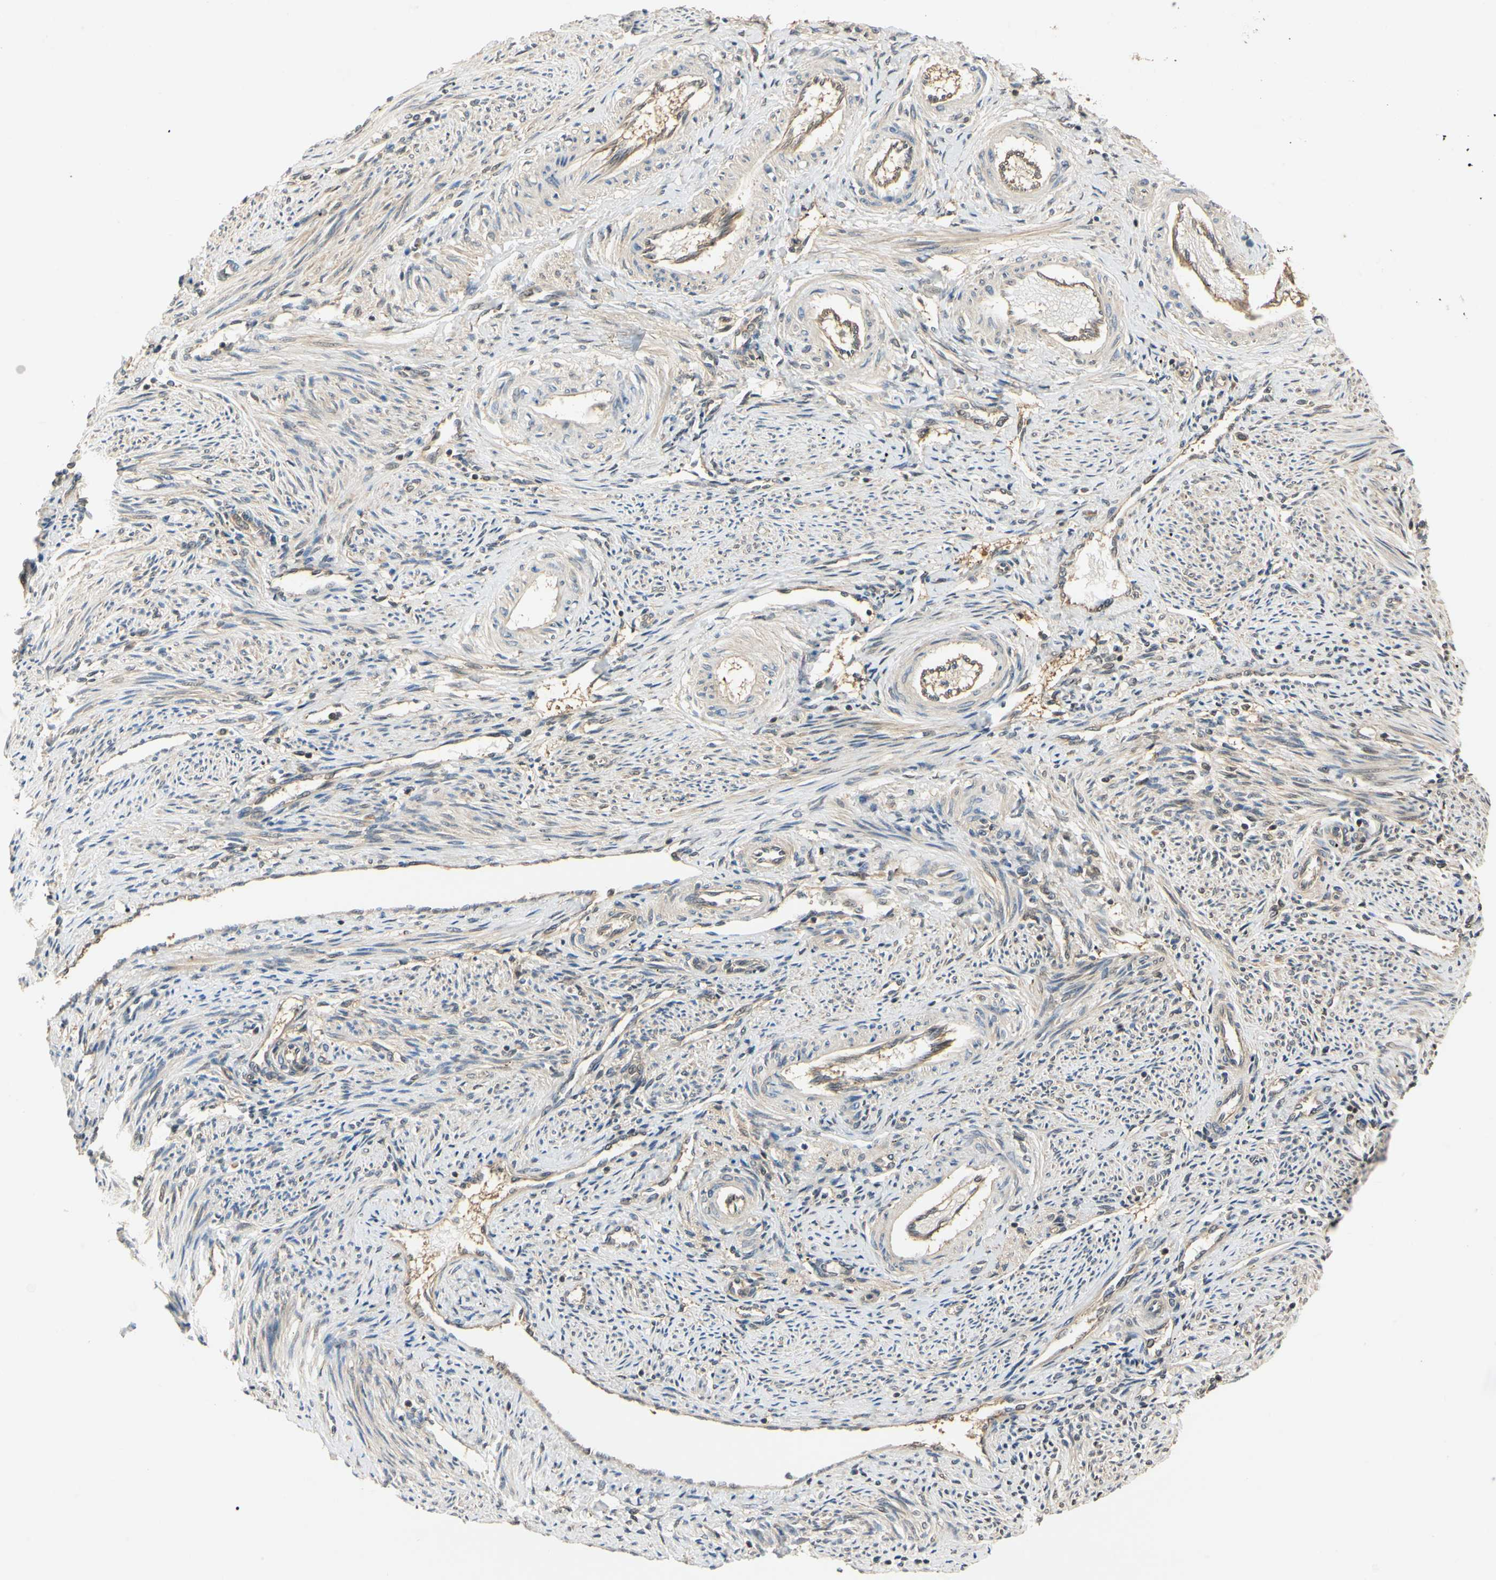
{"staining": {"intensity": "moderate", "quantity": "25%-75%", "location": "cytoplasmic/membranous,nuclear"}, "tissue": "endometrium", "cell_type": "Cells in endometrial stroma", "image_type": "normal", "snomed": [{"axis": "morphology", "description": "Normal tissue, NOS"}, {"axis": "topography", "description": "Endometrium"}], "caption": "High-magnification brightfield microscopy of normal endometrium stained with DAB (3,3'-diaminobenzidine) (brown) and counterstained with hematoxylin (blue). cells in endometrial stroma exhibit moderate cytoplasmic/membranous,nuclear expression is seen in about25%-75% of cells.", "gene": "UBE2Z", "patient": {"sex": "female", "age": 42}}